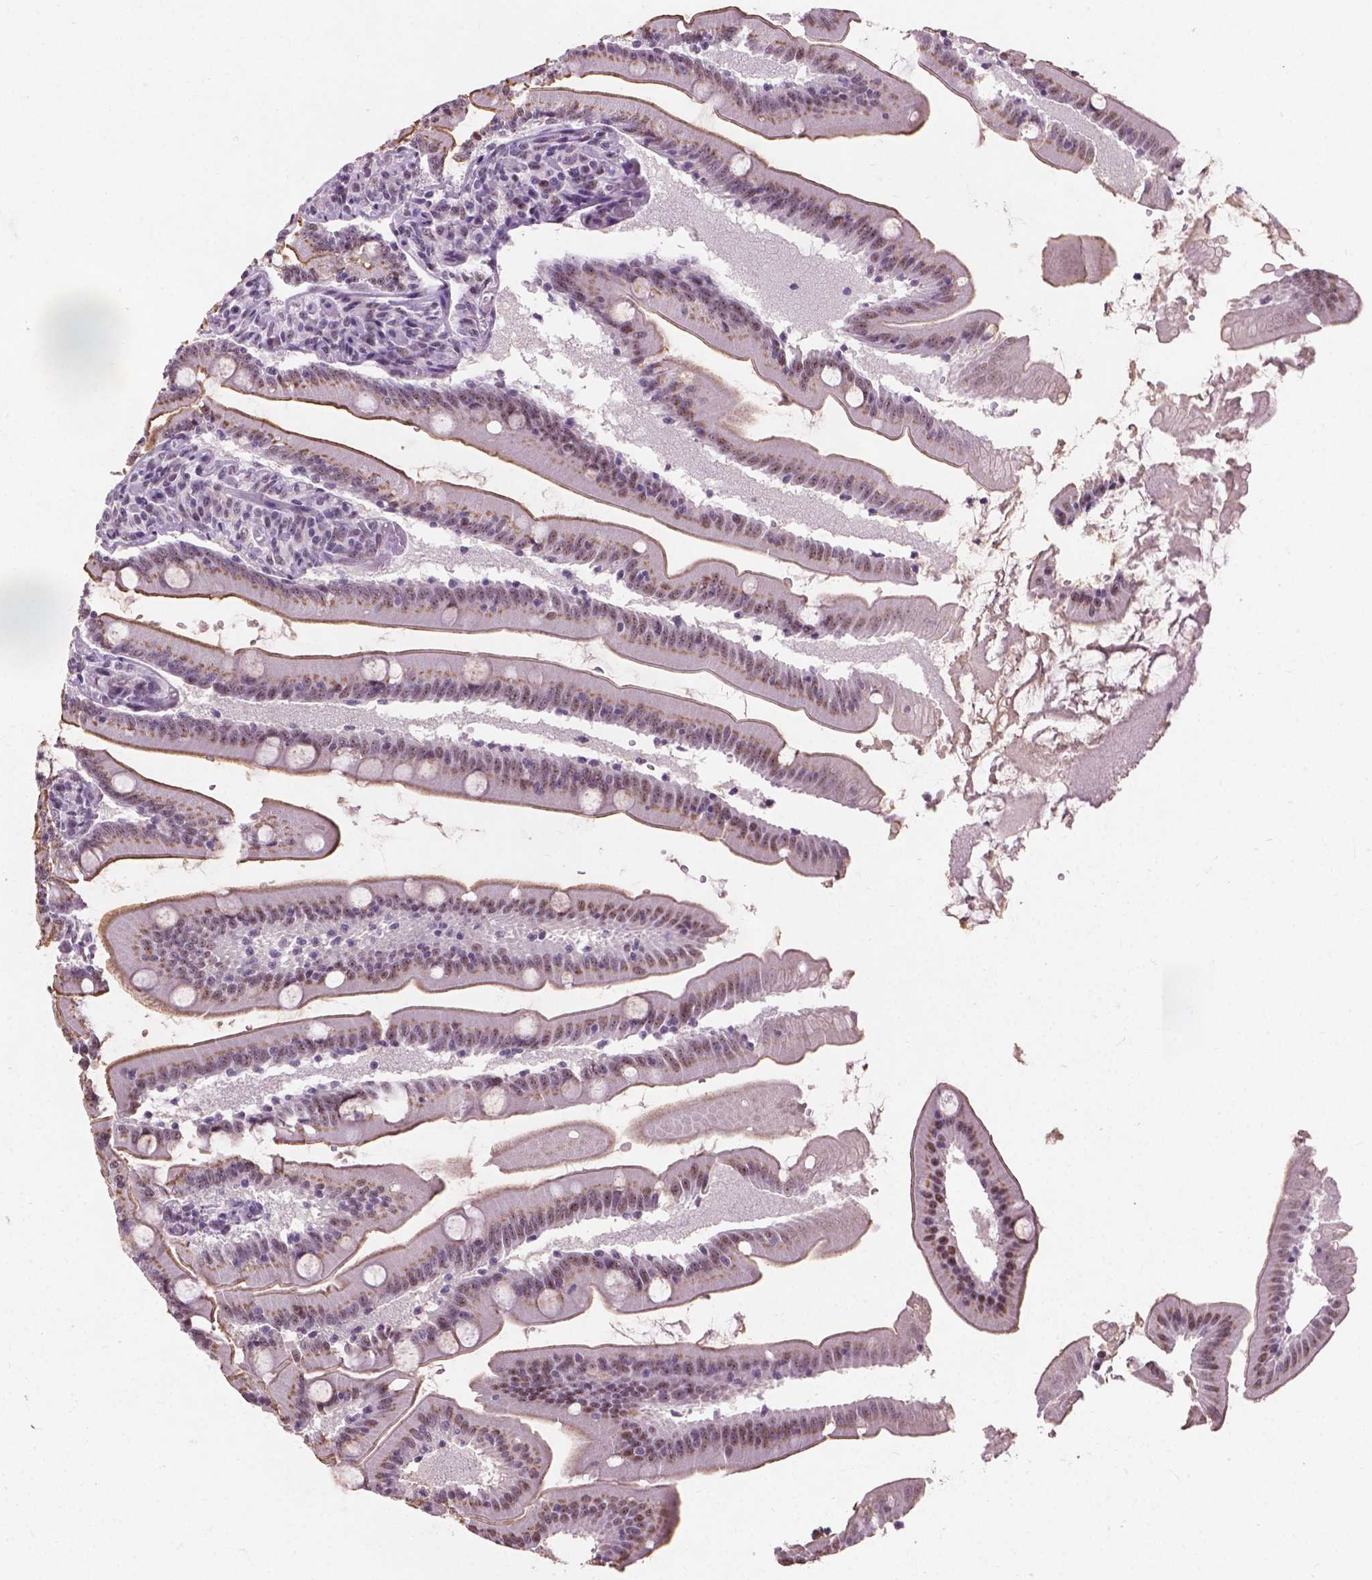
{"staining": {"intensity": "moderate", "quantity": ">75%", "location": "cytoplasmic/membranous,nuclear"}, "tissue": "small intestine", "cell_type": "Glandular cells", "image_type": "normal", "snomed": [{"axis": "morphology", "description": "Normal tissue, NOS"}, {"axis": "topography", "description": "Small intestine"}], "caption": "Protein expression by immunohistochemistry demonstrates moderate cytoplasmic/membranous,nuclear expression in about >75% of glandular cells in unremarkable small intestine.", "gene": "COIL", "patient": {"sex": "male", "age": 37}}